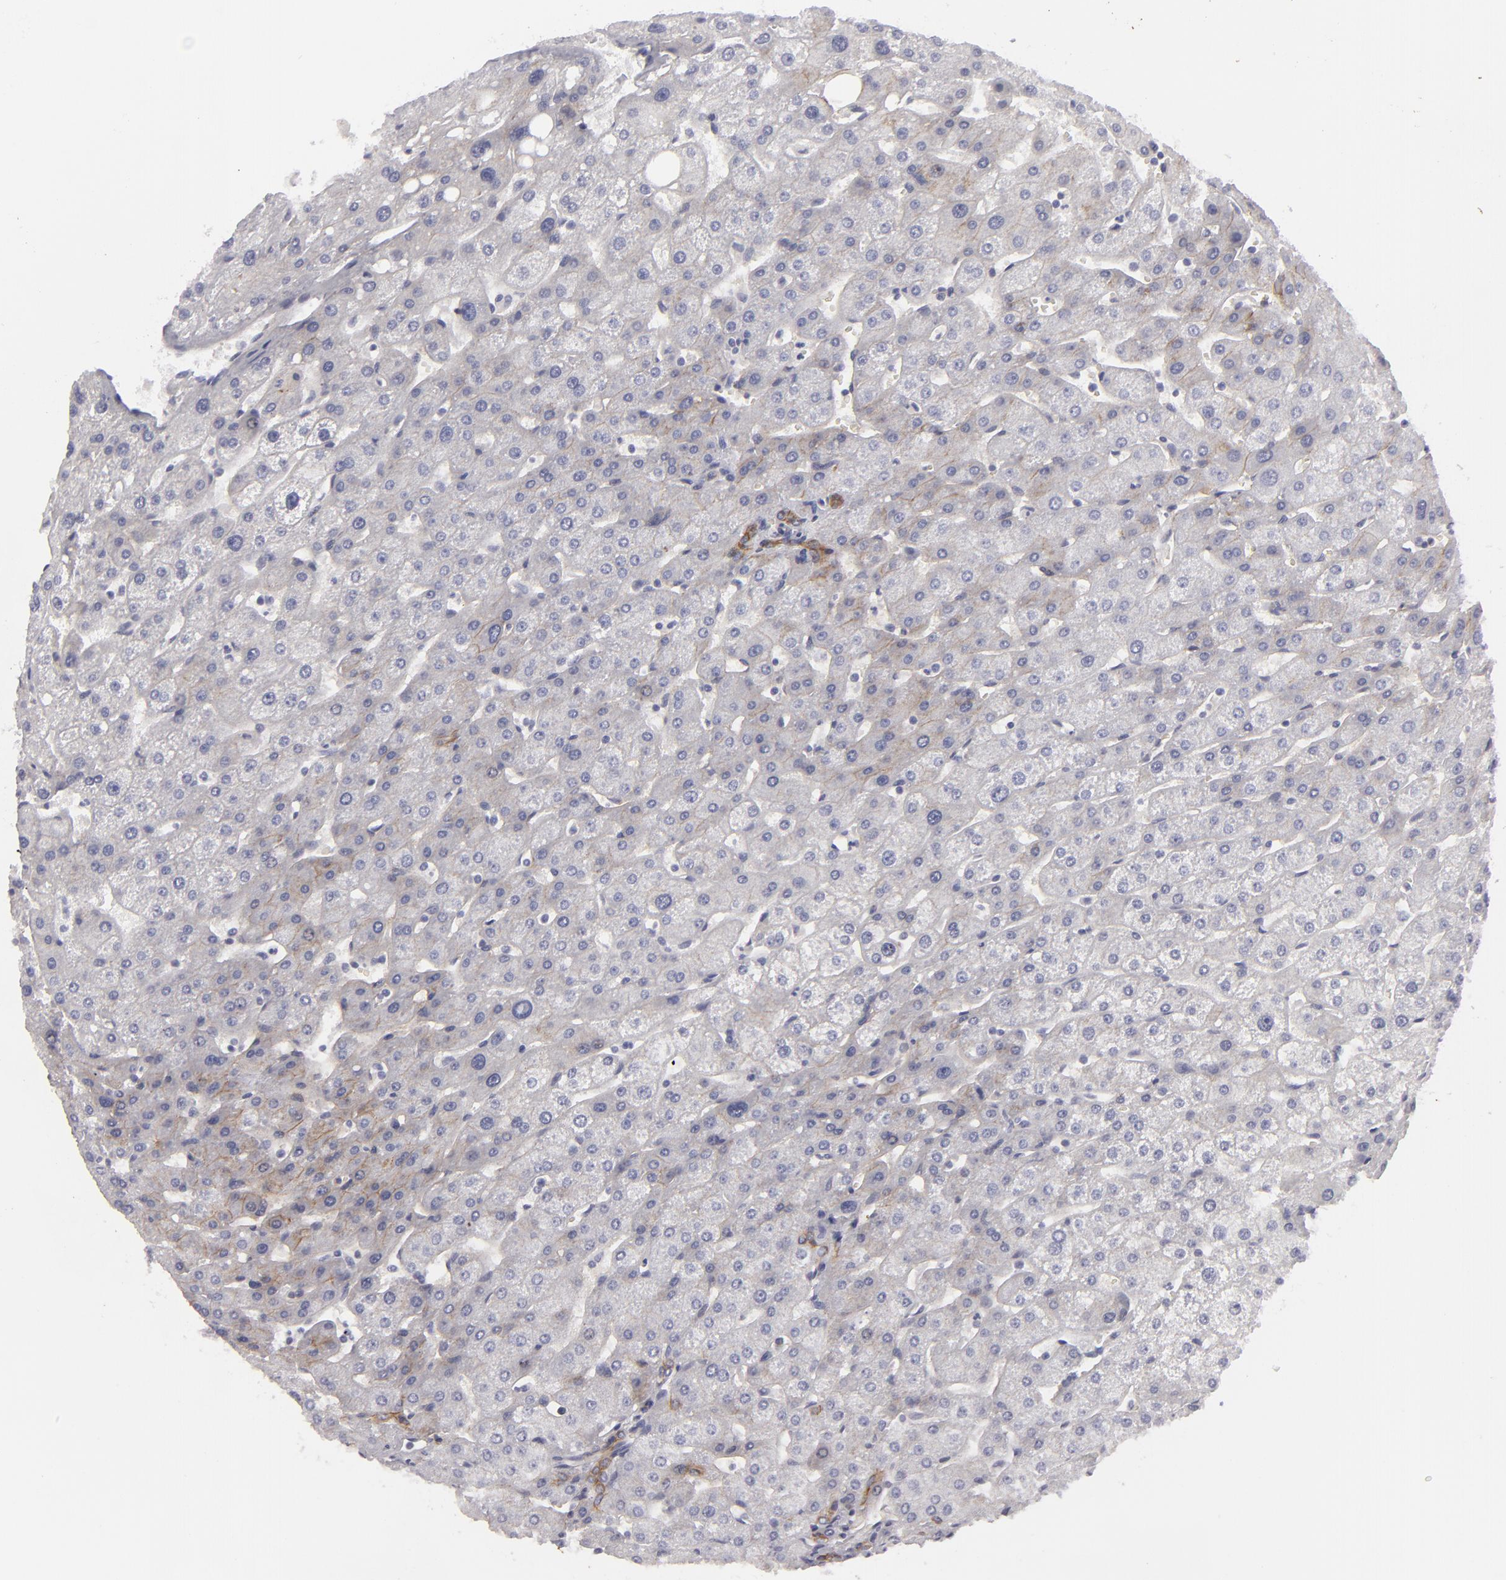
{"staining": {"intensity": "moderate", "quantity": "<25%", "location": "cytoplasmic/membranous"}, "tissue": "liver", "cell_type": "Hepatocytes", "image_type": "normal", "snomed": [{"axis": "morphology", "description": "Normal tissue, NOS"}, {"axis": "topography", "description": "Liver"}], "caption": "Hepatocytes exhibit moderate cytoplasmic/membranous expression in approximately <25% of cells in unremarkable liver. (Brightfield microscopy of DAB IHC at high magnification).", "gene": "JUP", "patient": {"sex": "male", "age": 67}}